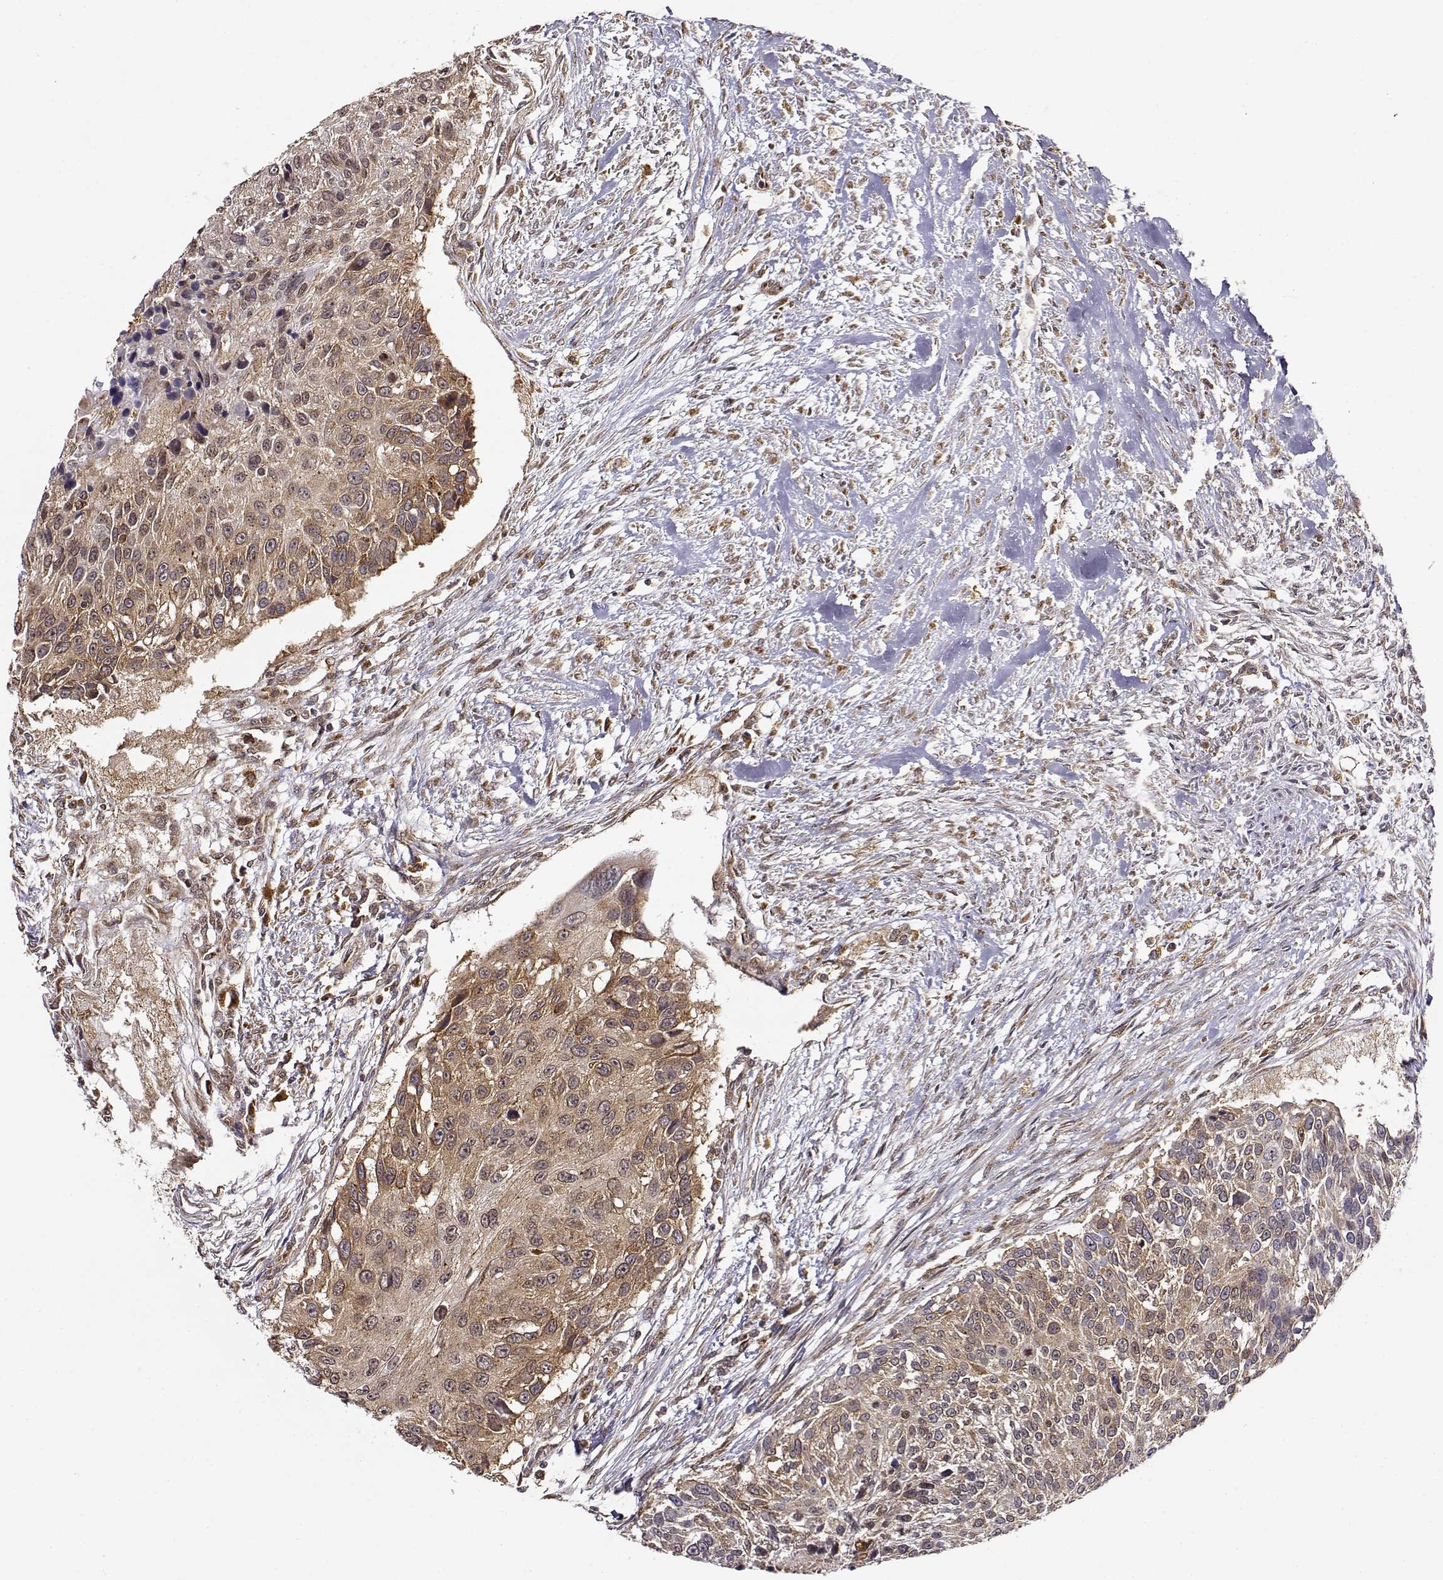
{"staining": {"intensity": "moderate", "quantity": ">75%", "location": "cytoplasmic/membranous"}, "tissue": "urothelial cancer", "cell_type": "Tumor cells", "image_type": "cancer", "snomed": [{"axis": "morphology", "description": "Urothelial carcinoma, NOS"}, {"axis": "topography", "description": "Urinary bladder"}], "caption": "A photomicrograph showing moderate cytoplasmic/membranous staining in about >75% of tumor cells in urothelial cancer, as visualized by brown immunohistochemical staining.", "gene": "RNF13", "patient": {"sex": "male", "age": 55}}